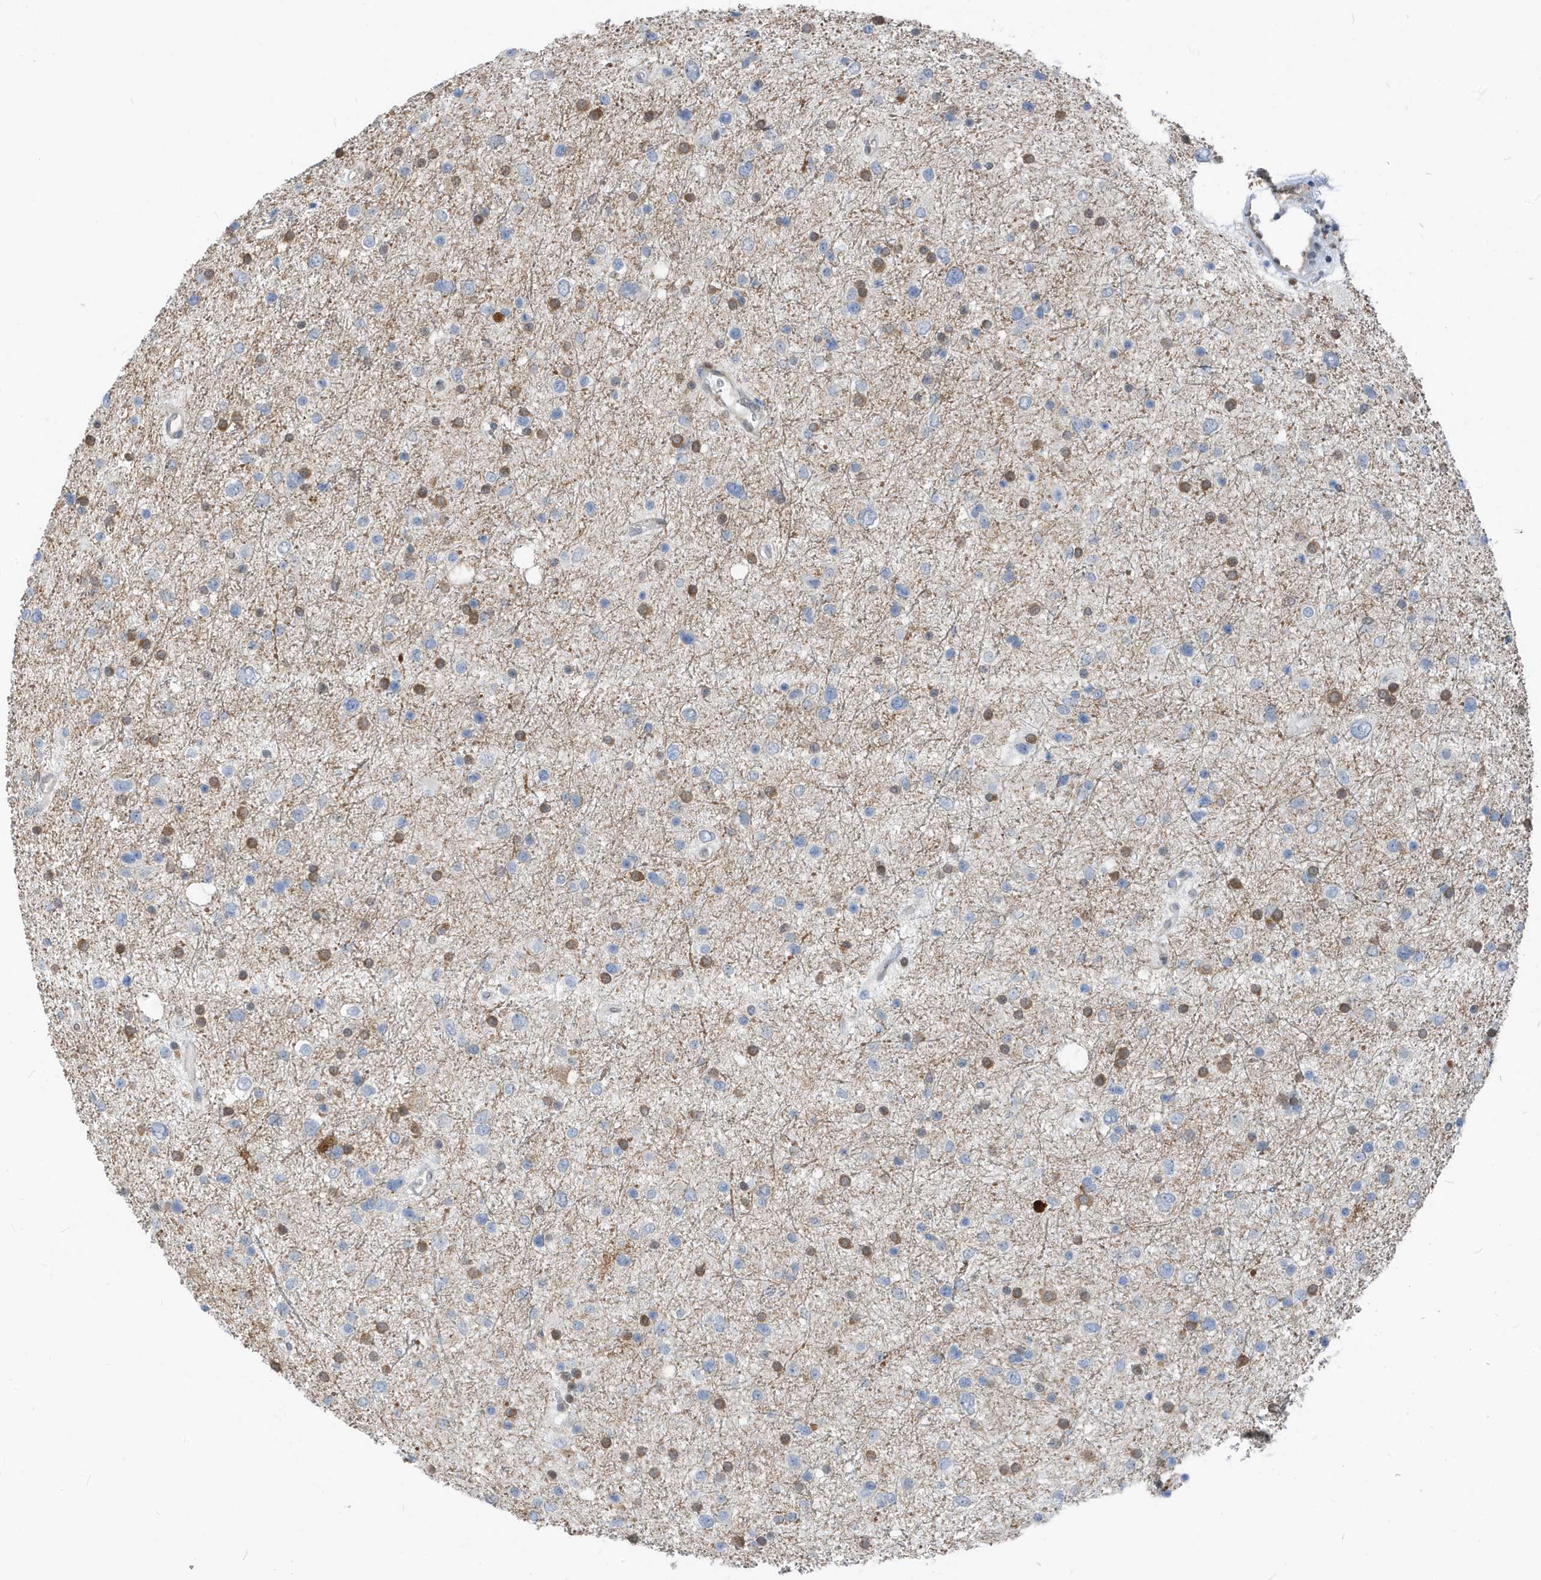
{"staining": {"intensity": "negative", "quantity": "none", "location": "none"}, "tissue": "glioma", "cell_type": "Tumor cells", "image_type": "cancer", "snomed": [{"axis": "morphology", "description": "Glioma, malignant, Low grade"}, {"axis": "topography", "description": "Brain"}], "caption": "A high-resolution histopathology image shows immunohistochemistry (IHC) staining of glioma, which reveals no significant expression in tumor cells. (DAB immunohistochemistry with hematoxylin counter stain).", "gene": "NCOA7", "patient": {"sex": "female", "age": 37}}